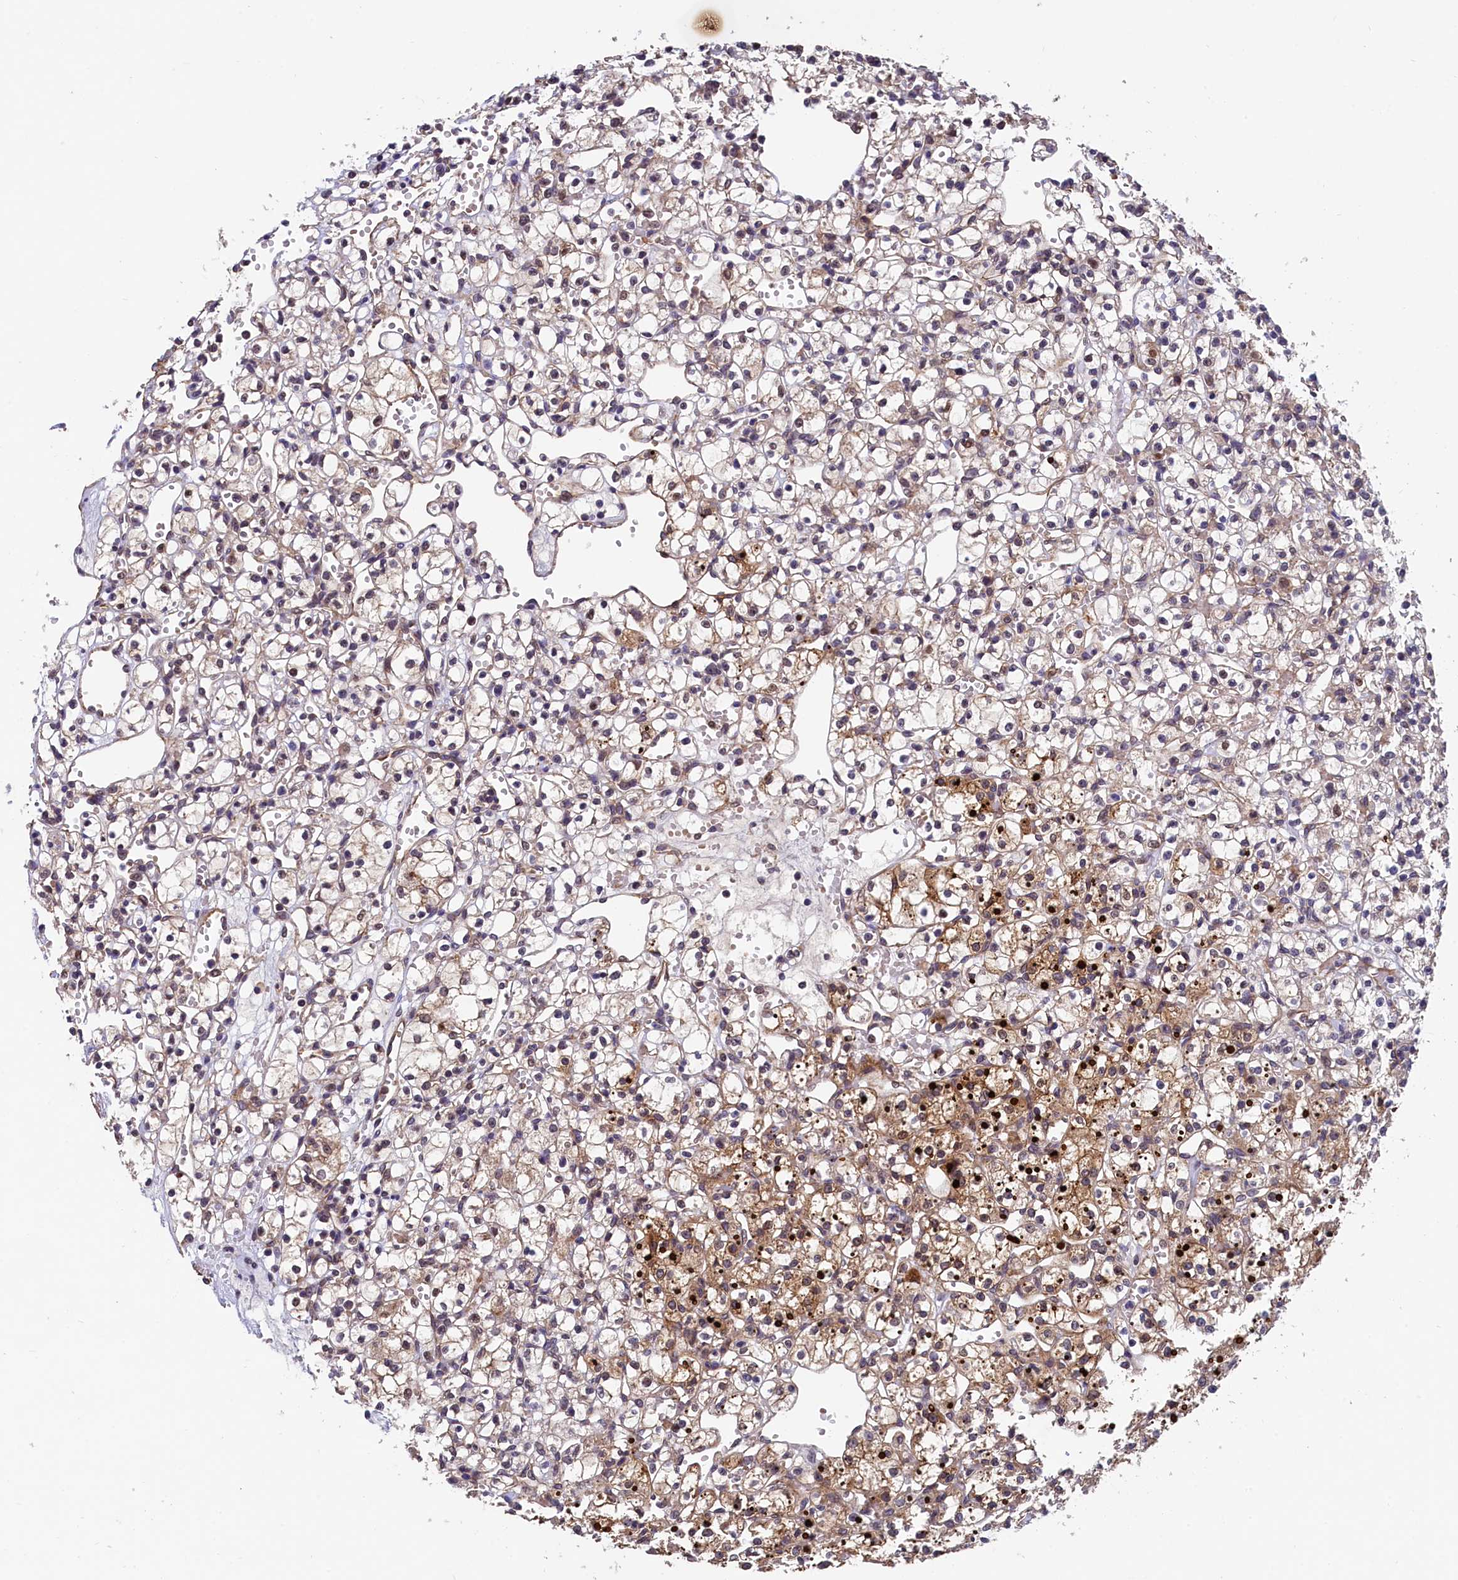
{"staining": {"intensity": "weak", "quantity": ">75%", "location": "cytoplasmic/membranous"}, "tissue": "renal cancer", "cell_type": "Tumor cells", "image_type": "cancer", "snomed": [{"axis": "morphology", "description": "Adenocarcinoma, NOS"}, {"axis": "topography", "description": "Kidney"}], "caption": "High-power microscopy captured an immunohistochemistry (IHC) micrograph of renal cancer, revealing weak cytoplasmic/membranous positivity in about >75% of tumor cells.", "gene": "ARL14EP", "patient": {"sex": "female", "age": 59}}